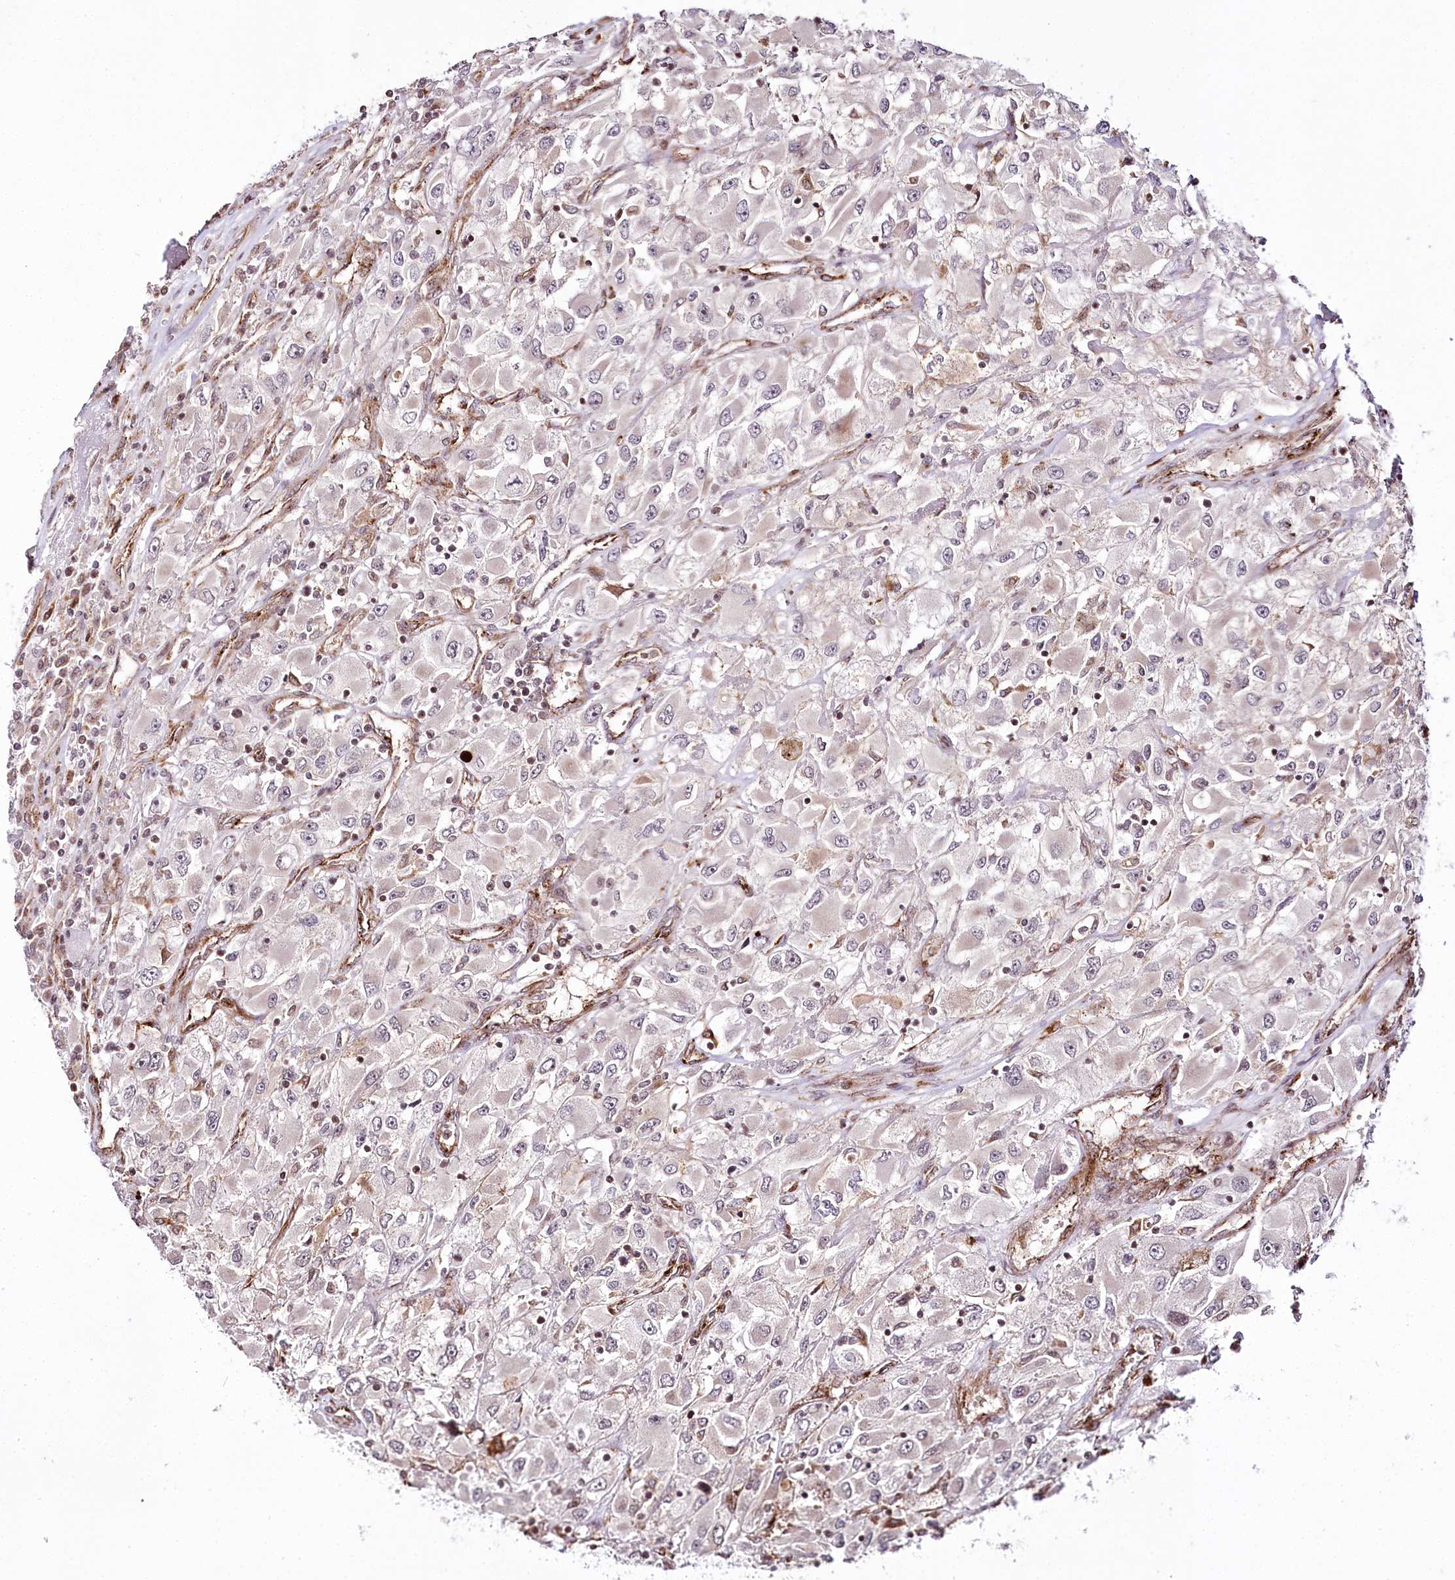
{"staining": {"intensity": "weak", "quantity": "<25%", "location": "cytoplasmic/membranous"}, "tissue": "renal cancer", "cell_type": "Tumor cells", "image_type": "cancer", "snomed": [{"axis": "morphology", "description": "Adenocarcinoma, NOS"}, {"axis": "topography", "description": "Kidney"}], "caption": "Tumor cells are negative for brown protein staining in adenocarcinoma (renal).", "gene": "HOXC8", "patient": {"sex": "female", "age": 52}}